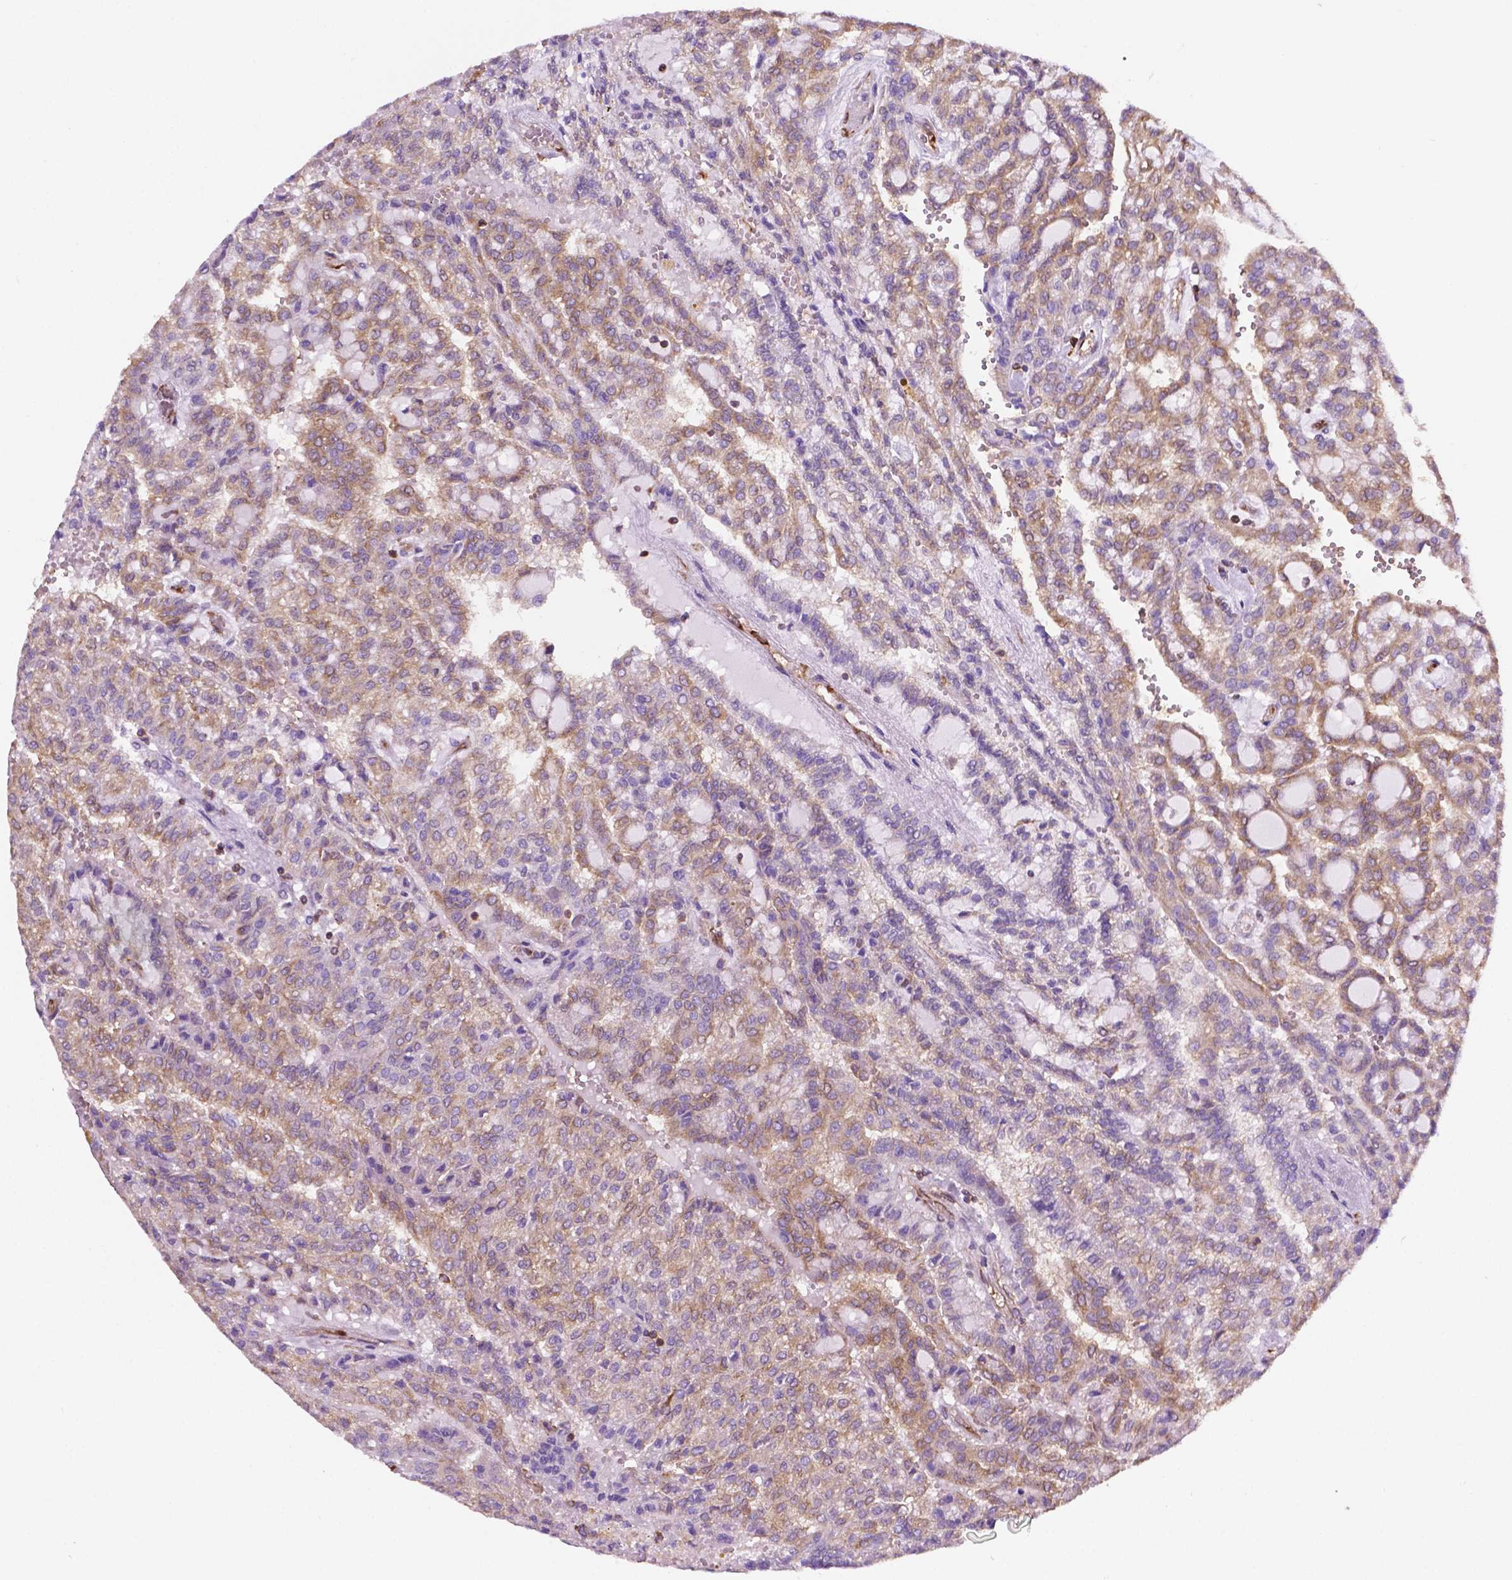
{"staining": {"intensity": "weak", "quantity": "25%-75%", "location": "cytoplasmic/membranous"}, "tissue": "renal cancer", "cell_type": "Tumor cells", "image_type": "cancer", "snomed": [{"axis": "morphology", "description": "Adenocarcinoma, NOS"}, {"axis": "topography", "description": "Kidney"}], "caption": "IHC image of adenocarcinoma (renal) stained for a protein (brown), which reveals low levels of weak cytoplasmic/membranous expression in approximately 25%-75% of tumor cells.", "gene": "DCN", "patient": {"sex": "male", "age": 63}}